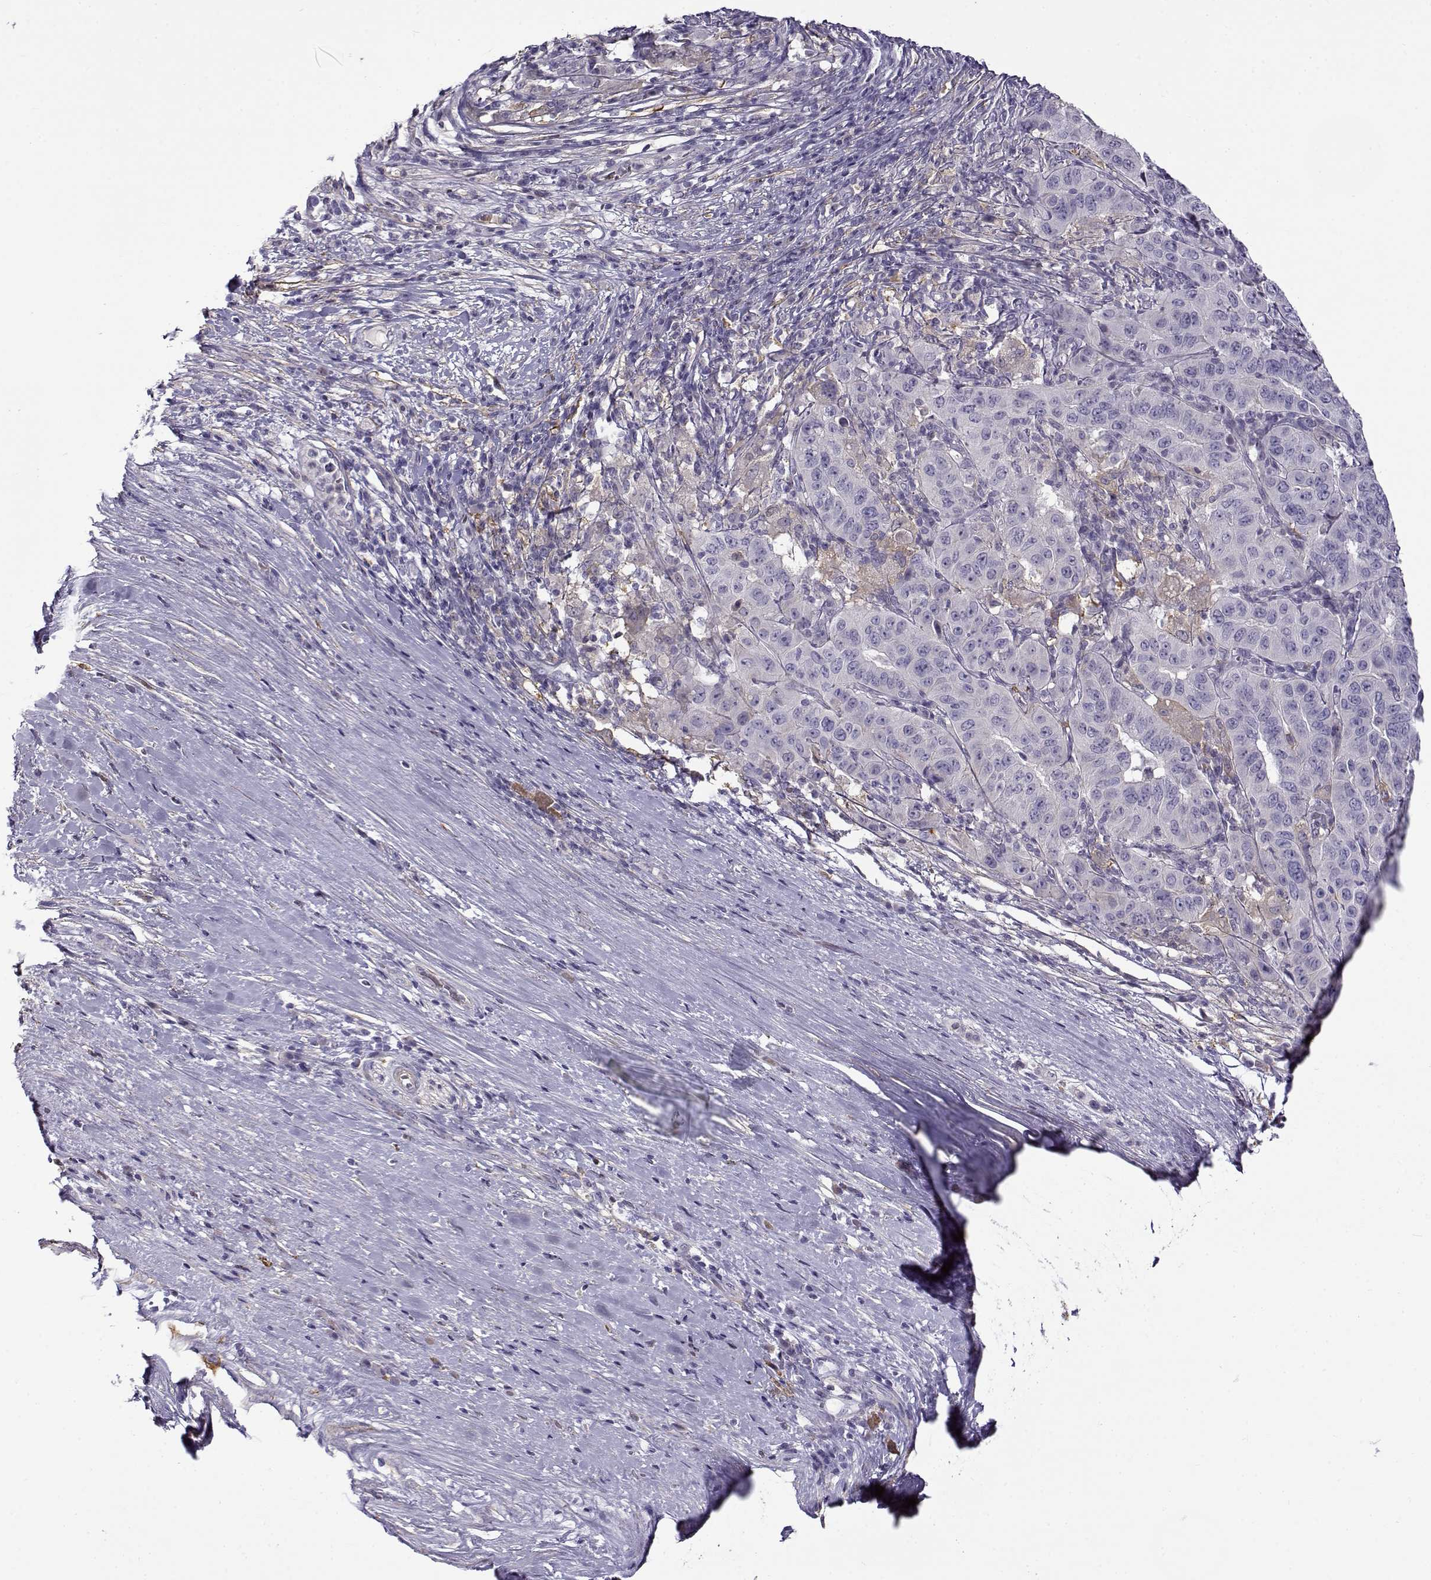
{"staining": {"intensity": "negative", "quantity": "none", "location": "none"}, "tissue": "pancreatic cancer", "cell_type": "Tumor cells", "image_type": "cancer", "snomed": [{"axis": "morphology", "description": "Adenocarcinoma, NOS"}, {"axis": "topography", "description": "Pancreas"}], "caption": "Histopathology image shows no significant protein staining in tumor cells of pancreatic cancer (adenocarcinoma).", "gene": "UCP3", "patient": {"sex": "male", "age": 63}}